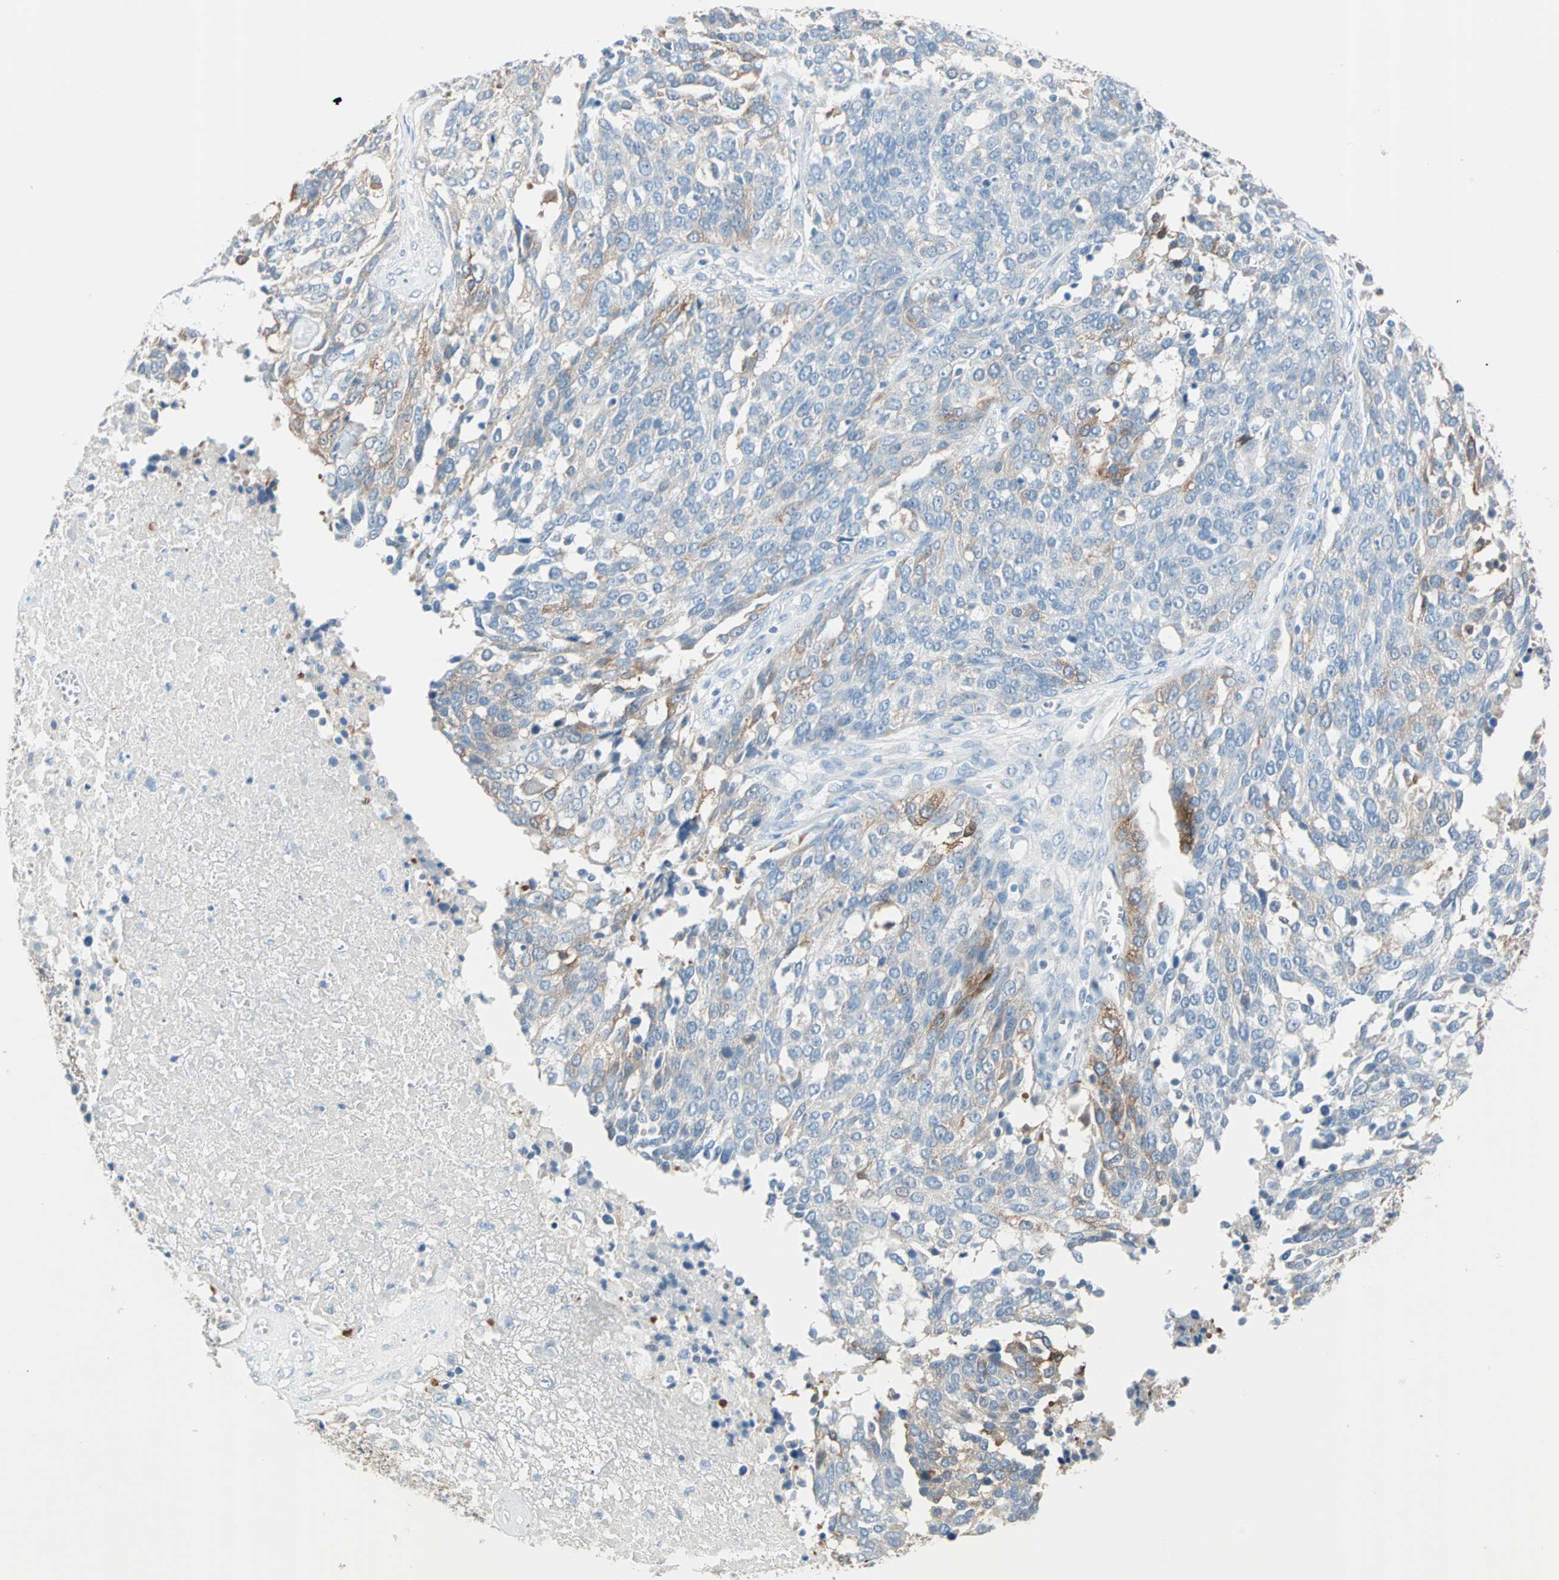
{"staining": {"intensity": "moderate", "quantity": "<25%", "location": "cytoplasmic/membranous"}, "tissue": "ovarian cancer", "cell_type": "Tumor cells", "image_type": "cancer", "snomed": [{"axis": "morphology", "description": "Cystadenocarcinoma, serous, NOS"}, {"axis": "topography", "description": "Ovary"}], "caption": "Immunohistochemistry (IHC) (DAB (3,3'-diaminobenzidine)) staining of serous cystadenocarcinoma (ovarian) displays moderate cytoplasmic/membranous protein positivity in approximately <25% of tumor cells.", "gene": "ATF6", "patient": {"sex": "female", "age": 44}}